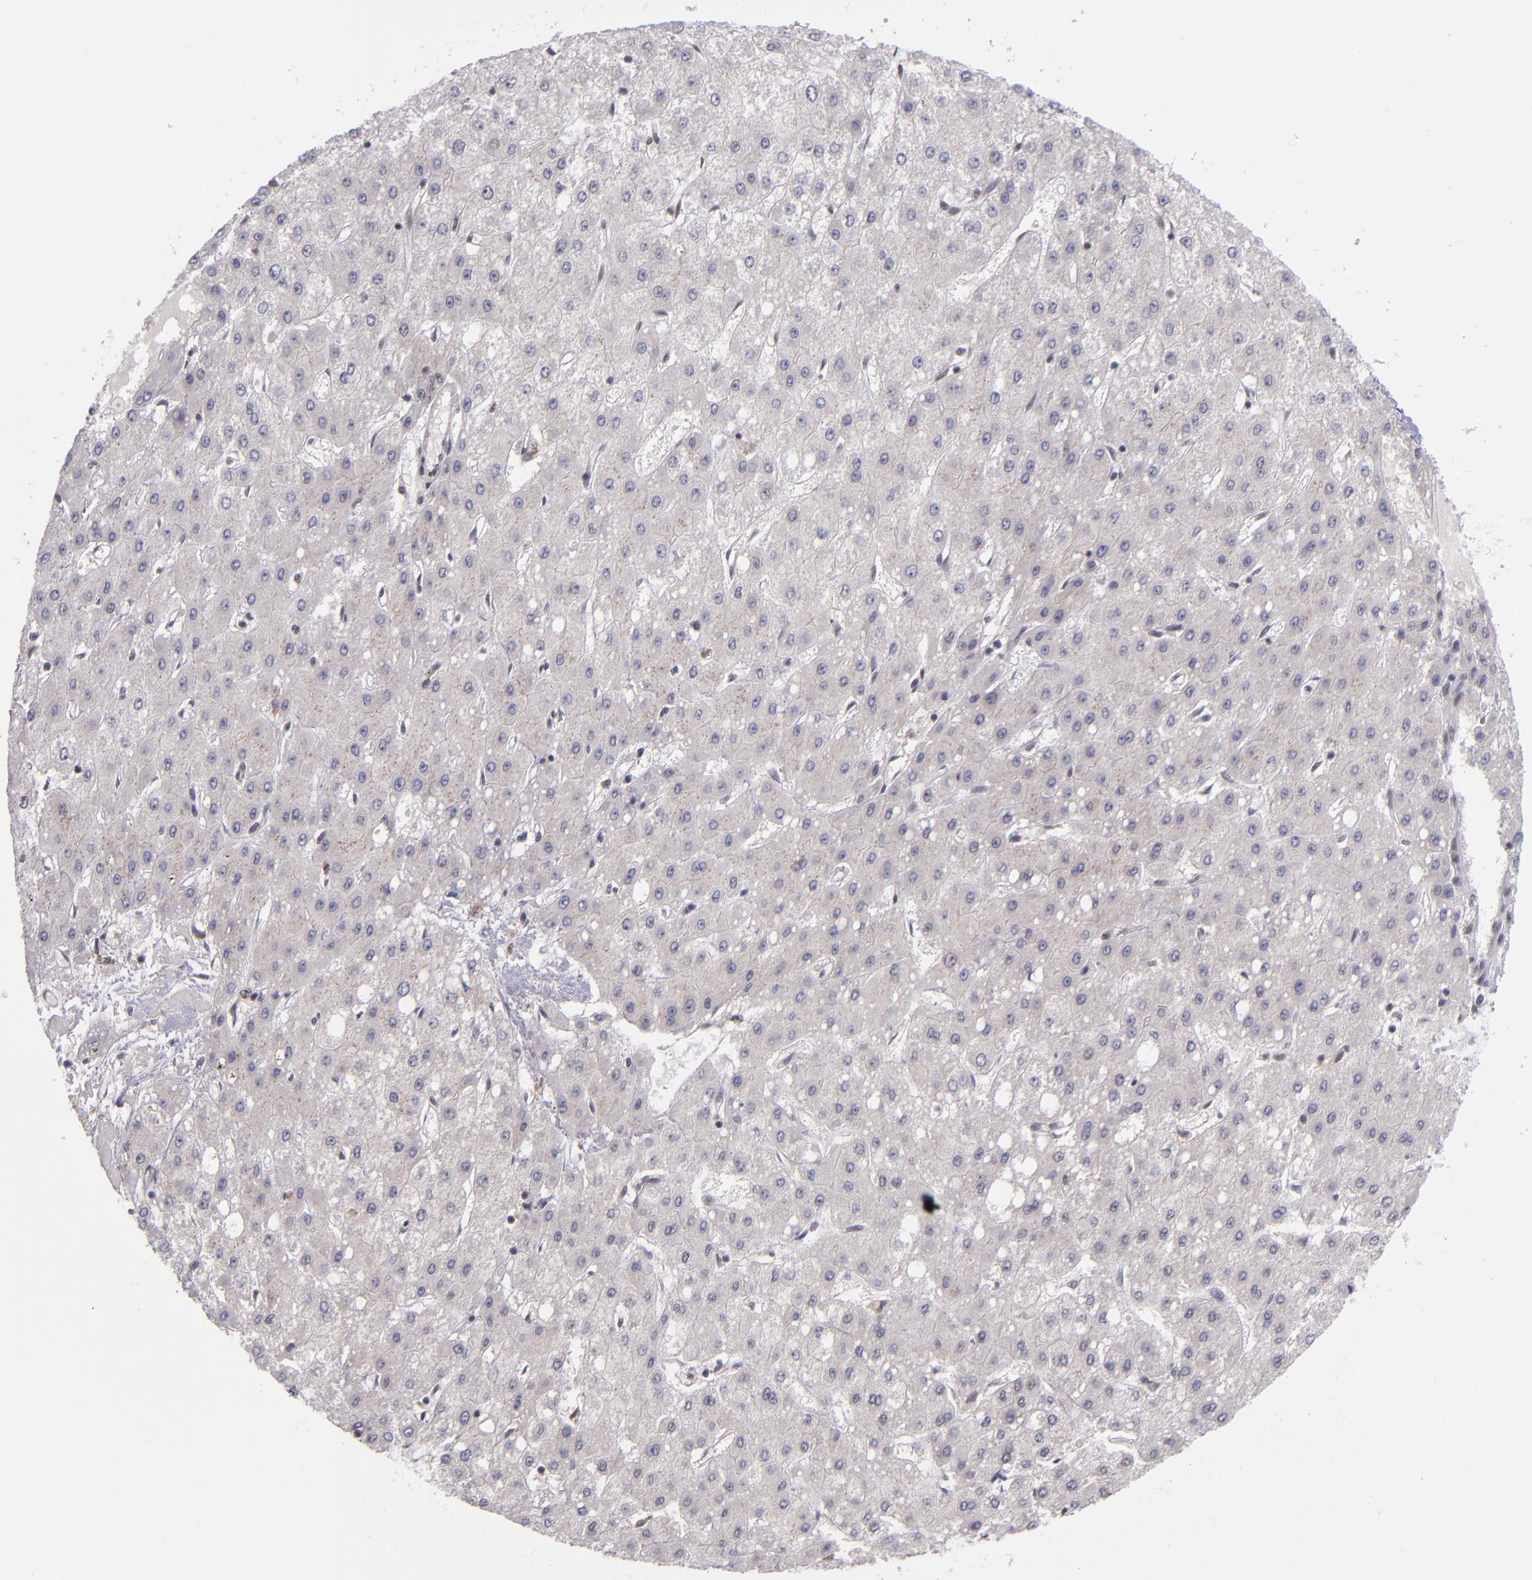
{"staining": {"intensity": "weak", "quantity": ">75%", "location": "cytoplasmic/membranous"}, "tissue": "liver cancer", "cell_type": "Tumor cells", "image_type": "cancer", "snomed": [{"axis": "morphology", "description": "Carcinoma, Hepatocellular, NOS"}, {"axis": "topography", "description": "Liver"}], "caption": "A low amount of weak cytoplasmic/membranous staining is present in about >75% of tumor cells in liver hepatocellular carcinoma tissue. The protein of interest is stained brown, and the nuclei are stained in blue (DAB IHC with brightfield microscopy, high magnification).", "gene": "ZNF148", "patient": {"sex": "female", "age": 52}}